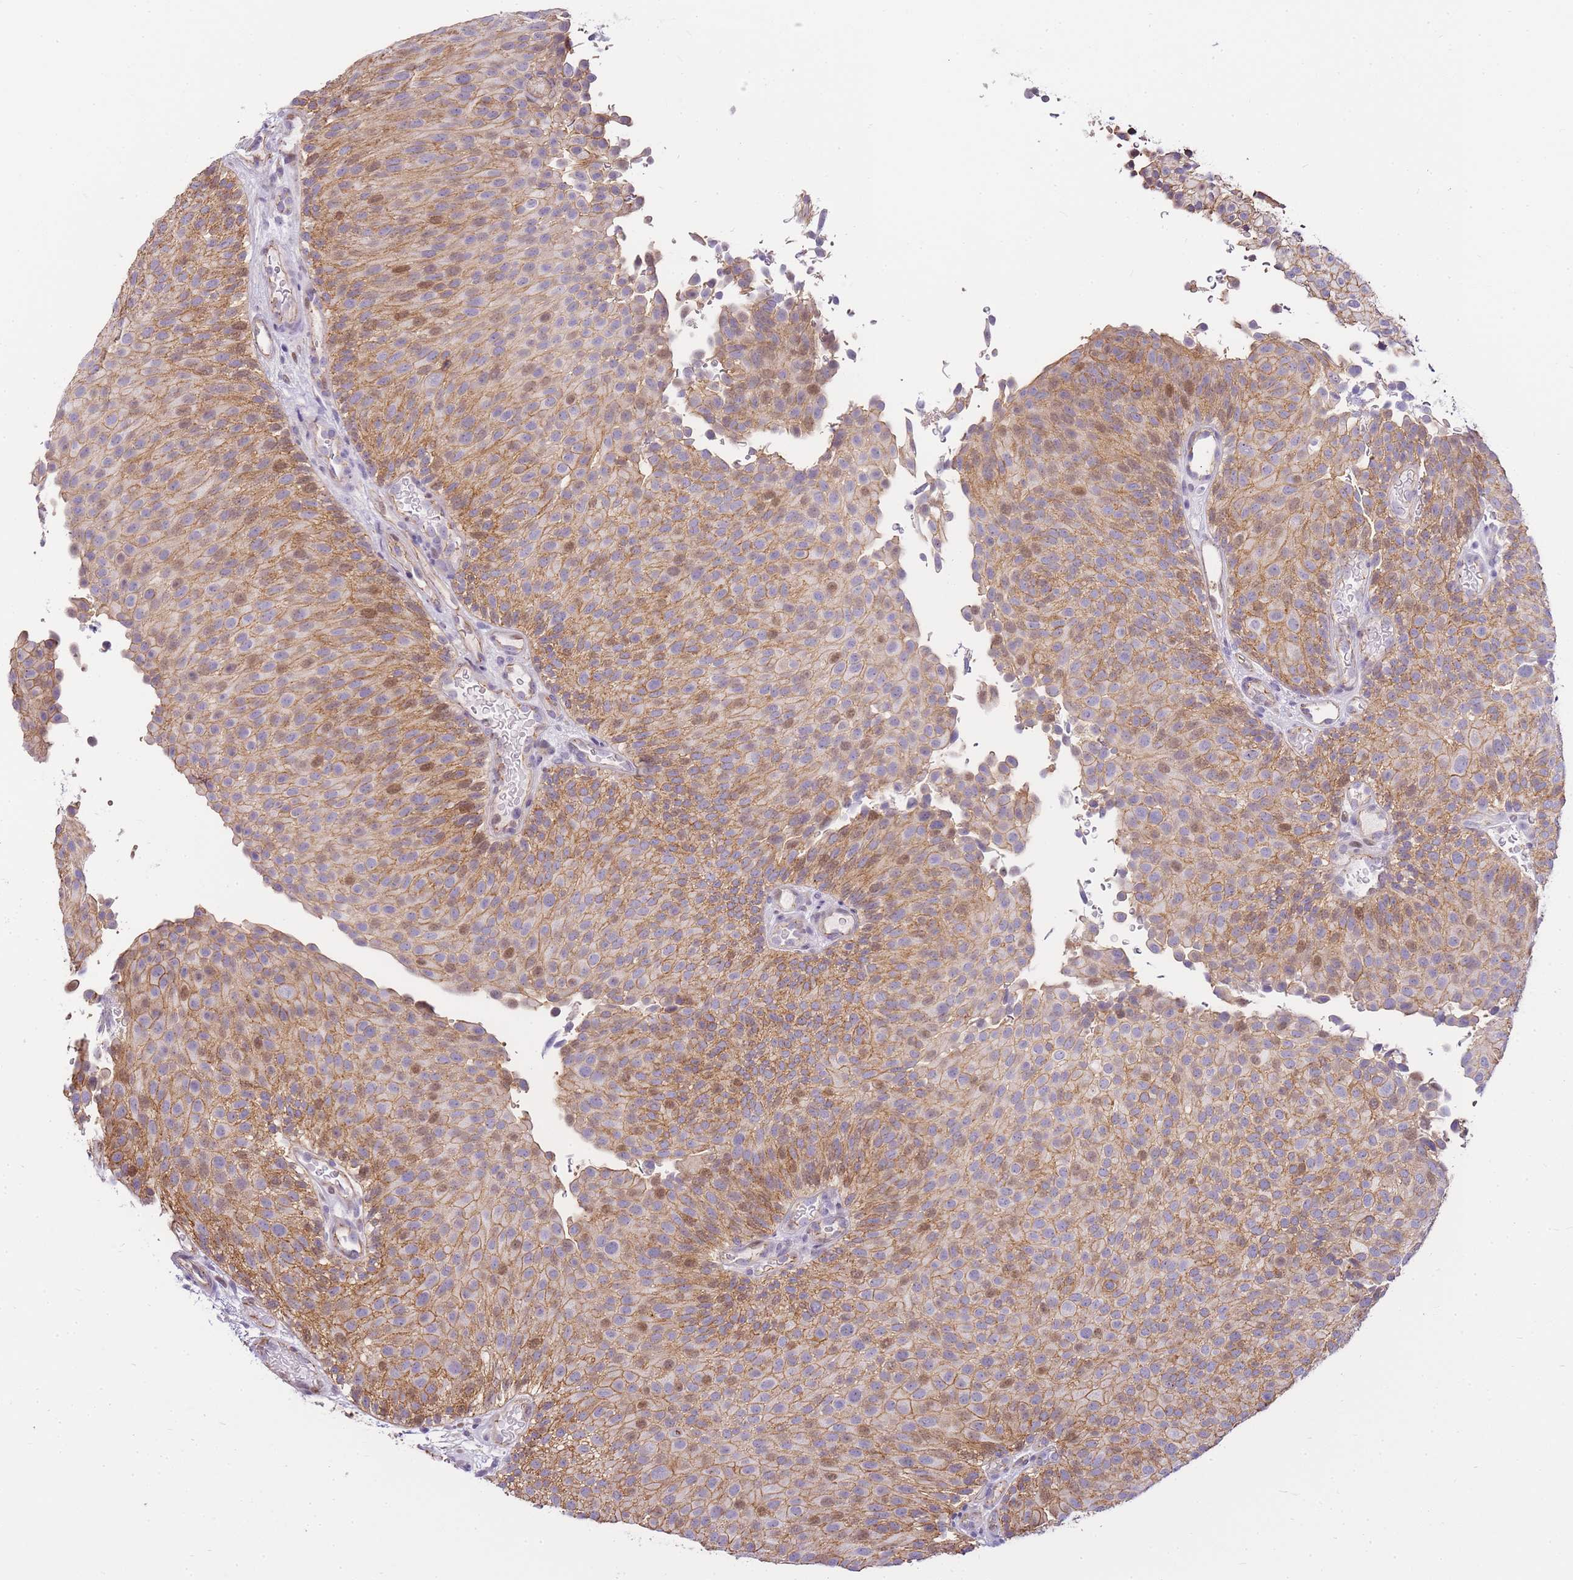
{"staining": {"intensity": "moderate", "quantity": ">75%", "location": "cytoplasmic/membranous,nuclear"}, "tissue": "urothelial cancer", "cell_type": "Tumor cells", "image_type": "cancer", "snomed": [{"axis": "morphology", "description": "Urothelial carcinoma, Low grade"}, {"axis": "topography", "description": "Urinary bladder"}], "caption": "DAB (3,3'-diaminobenzidine) immunohistochemical staining of low-grade urothelial carcinoma displays moderate cytoplasmic/membranous and nuclear protein positivity in approximately >75% of tumor cells.", "gene": "CLBA1", "patient": {"sex": "male", "age": 78}}